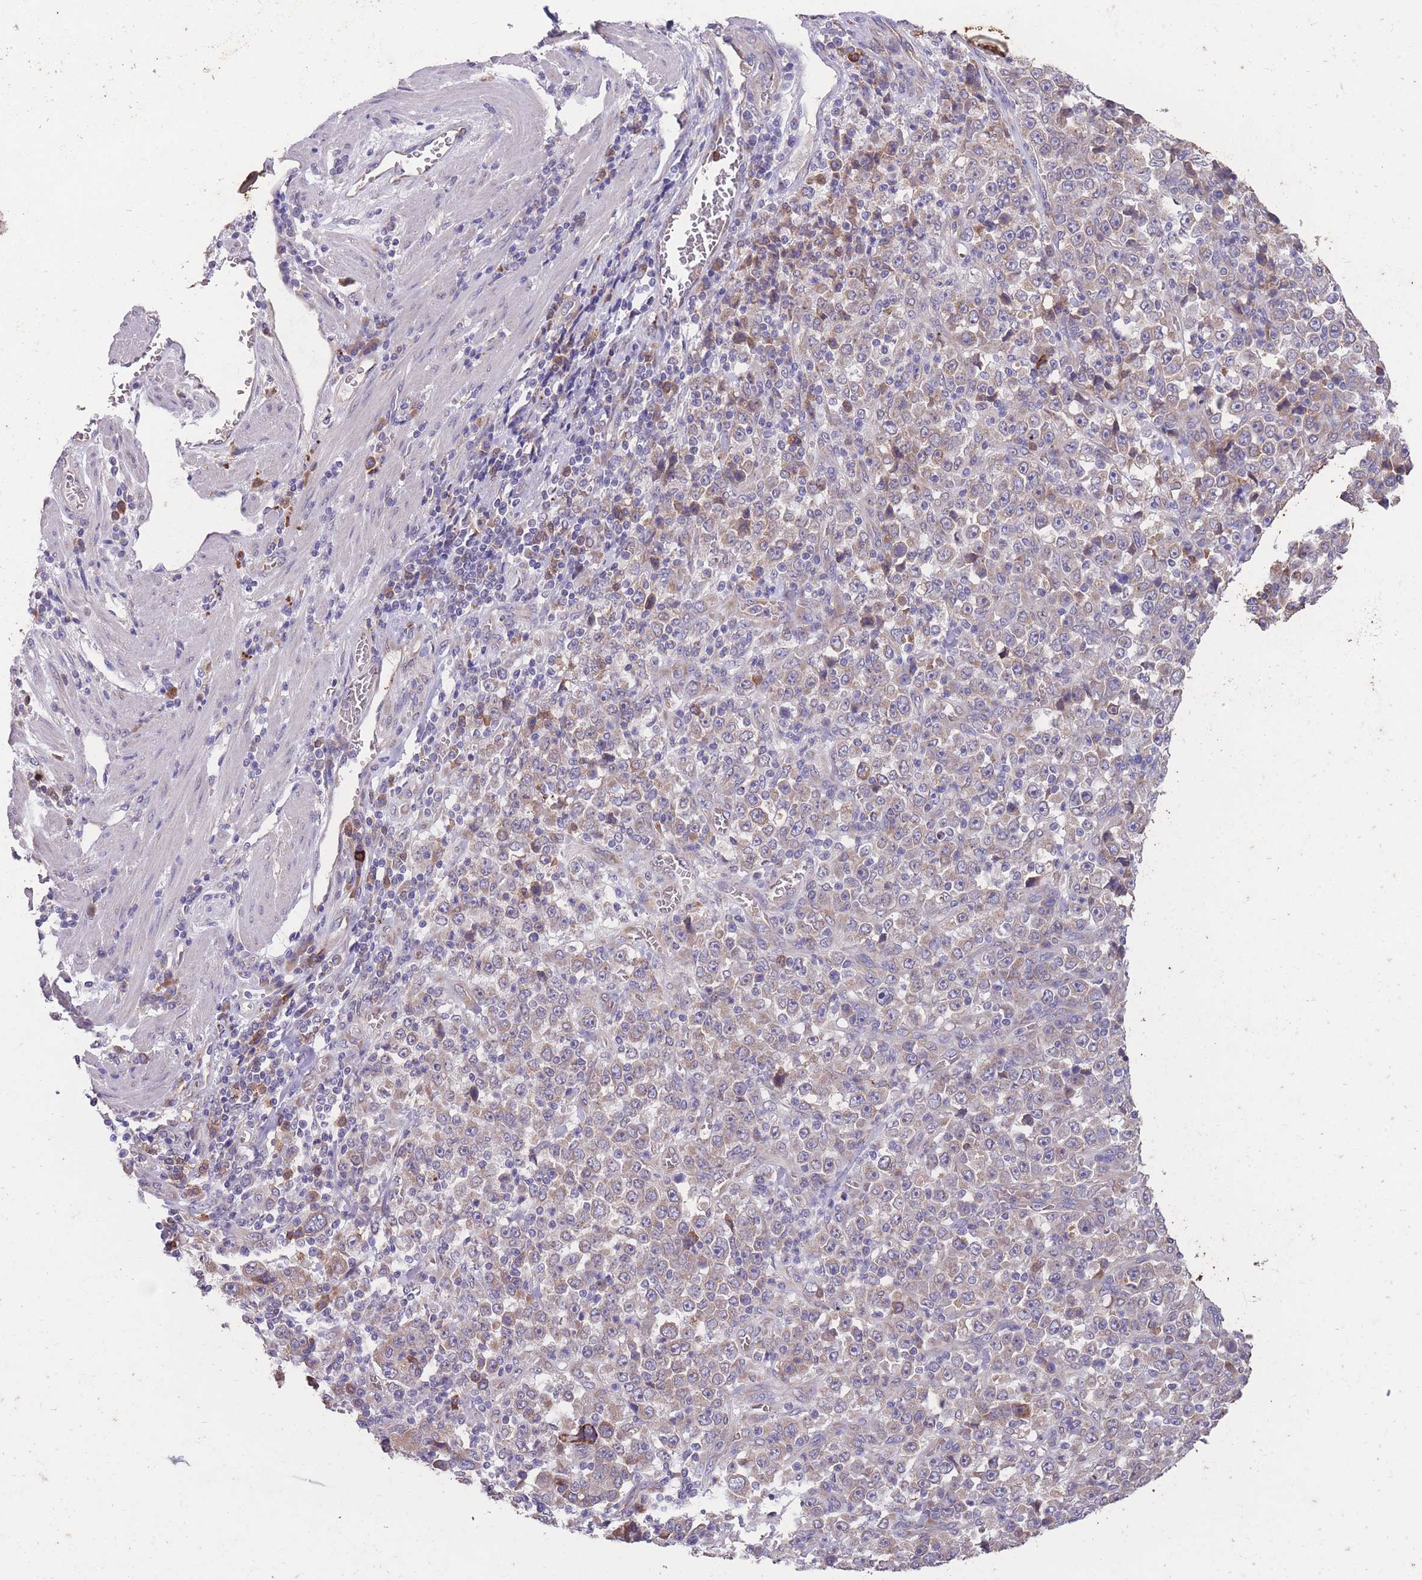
{"staining": {"intensity": "weak", "quantity": ">75%", "location": "cytoplasmic/membranous"}, "tissue": "stomach cancer", "cell_type": "Tumor cells", "image_type": "cancer", "snomed": [{"axis": "morphology", "description": "Normal tissue, NOS"}, {"axis": "morphology", "description": "Adenocarcinoma, NOS"}, {"axis": "topography", "description": "Stomach, upper"}, {"axis": "topography", "description": "Stomach"}], "caption": "Human stomach cancer stained with a brown dye exhibits weak cytoplasmic/membranous positive positivity in approximately >75% of tumor cells.", "gene": "STIM2", "patient": {"sex": "male", "age": 59}}